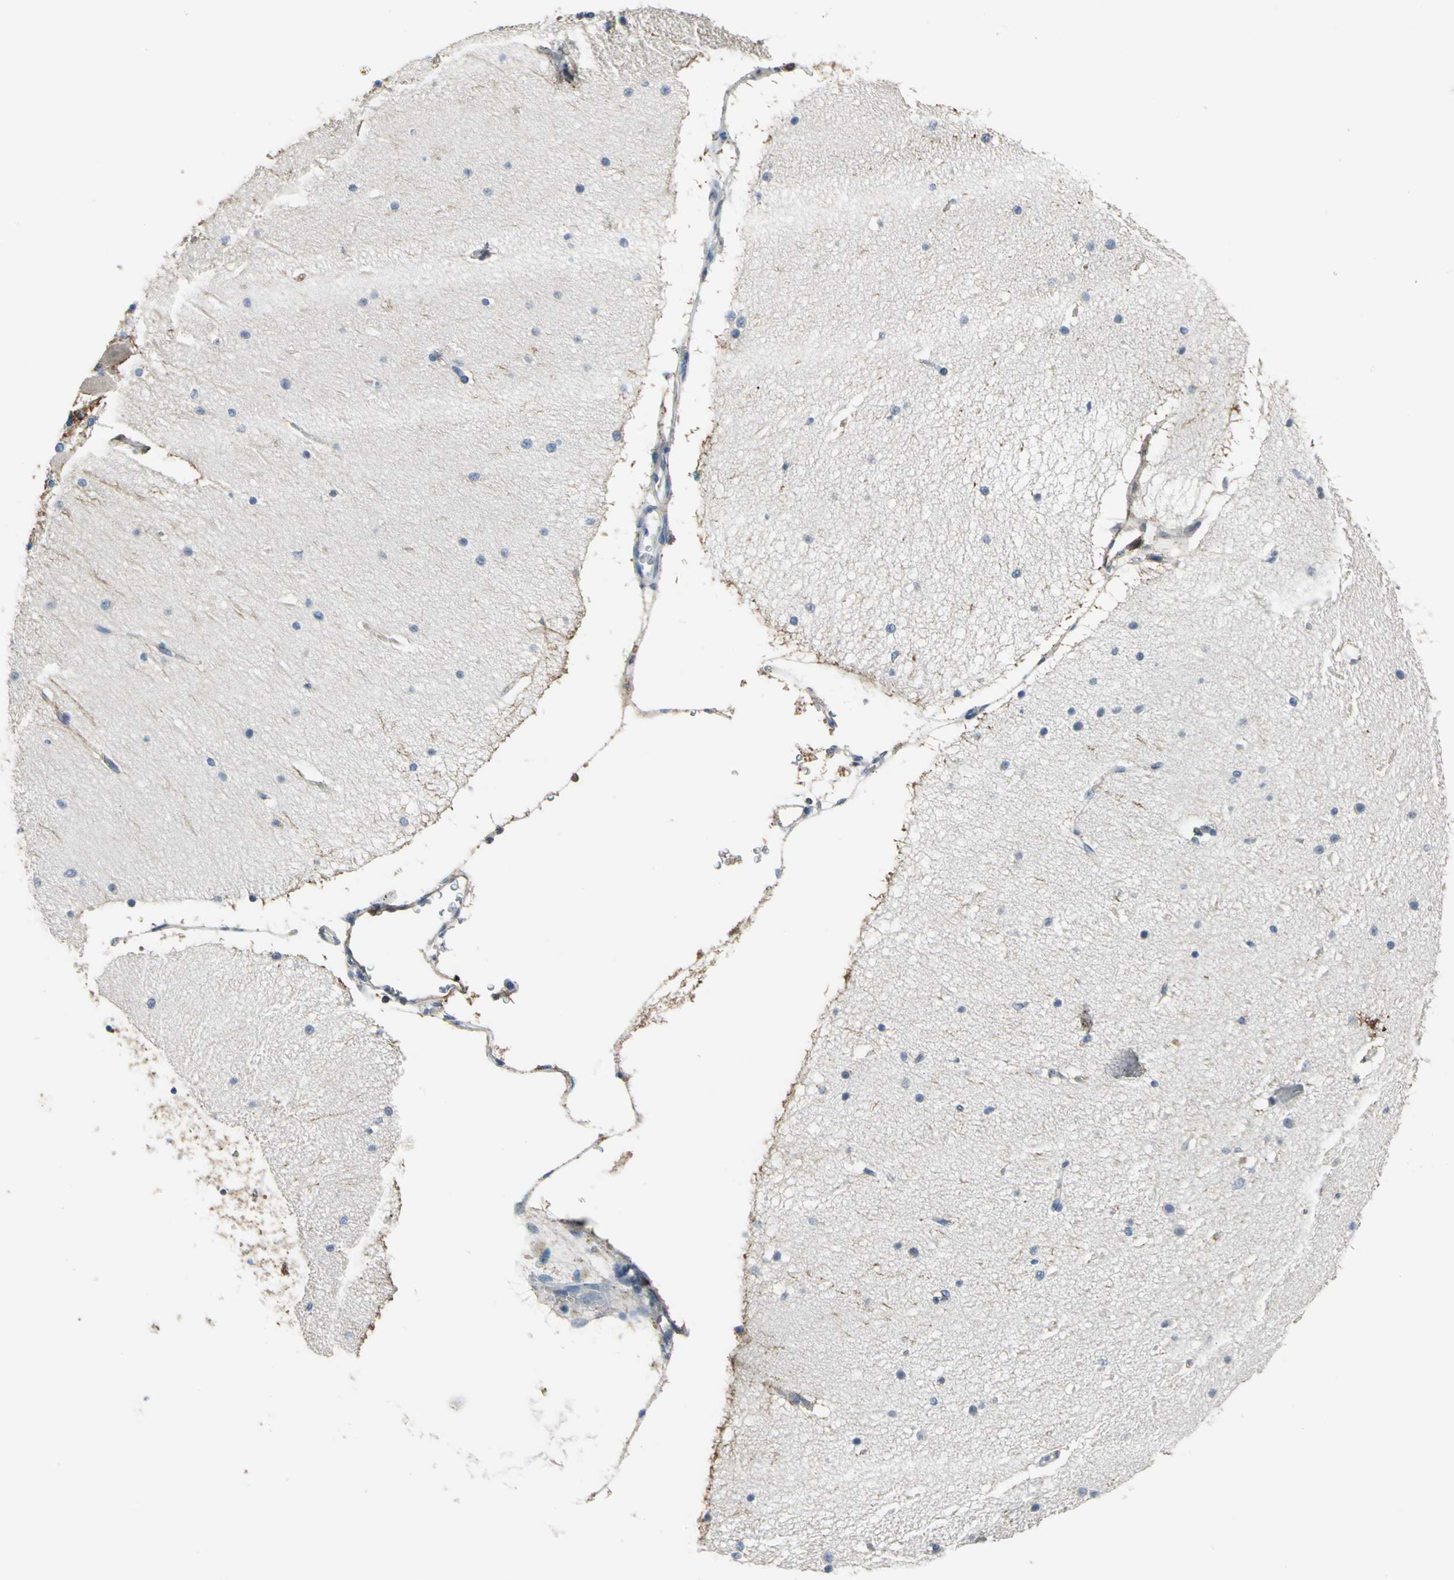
{"staining": {"intensity": "moderate", "quantity": "25%-75%", "location": "cytoplasmic/membranous"}, "tissue": "cerebellum", "cell_type": "Cells in granular layer", "image_type": "normal", "snomed": [{"axis": "morphology", "description": "Normal tissue, NOS"}, {"axis": "topography", "description": "Cerebellum"}], "caption": "Protein expression analysis of normal cerebellum displays moderate cytoplasmic/membranous positivity in about 25%-75% of cells in granular layer. The staining is performed using DAB (3,3'-diaminobenzidine) brown chromogen to label protein expression. The nuclei are counter-stained blue using hematoxylin.", "gene": "CD44", "patient": {"sex": "female", "age": 54}}